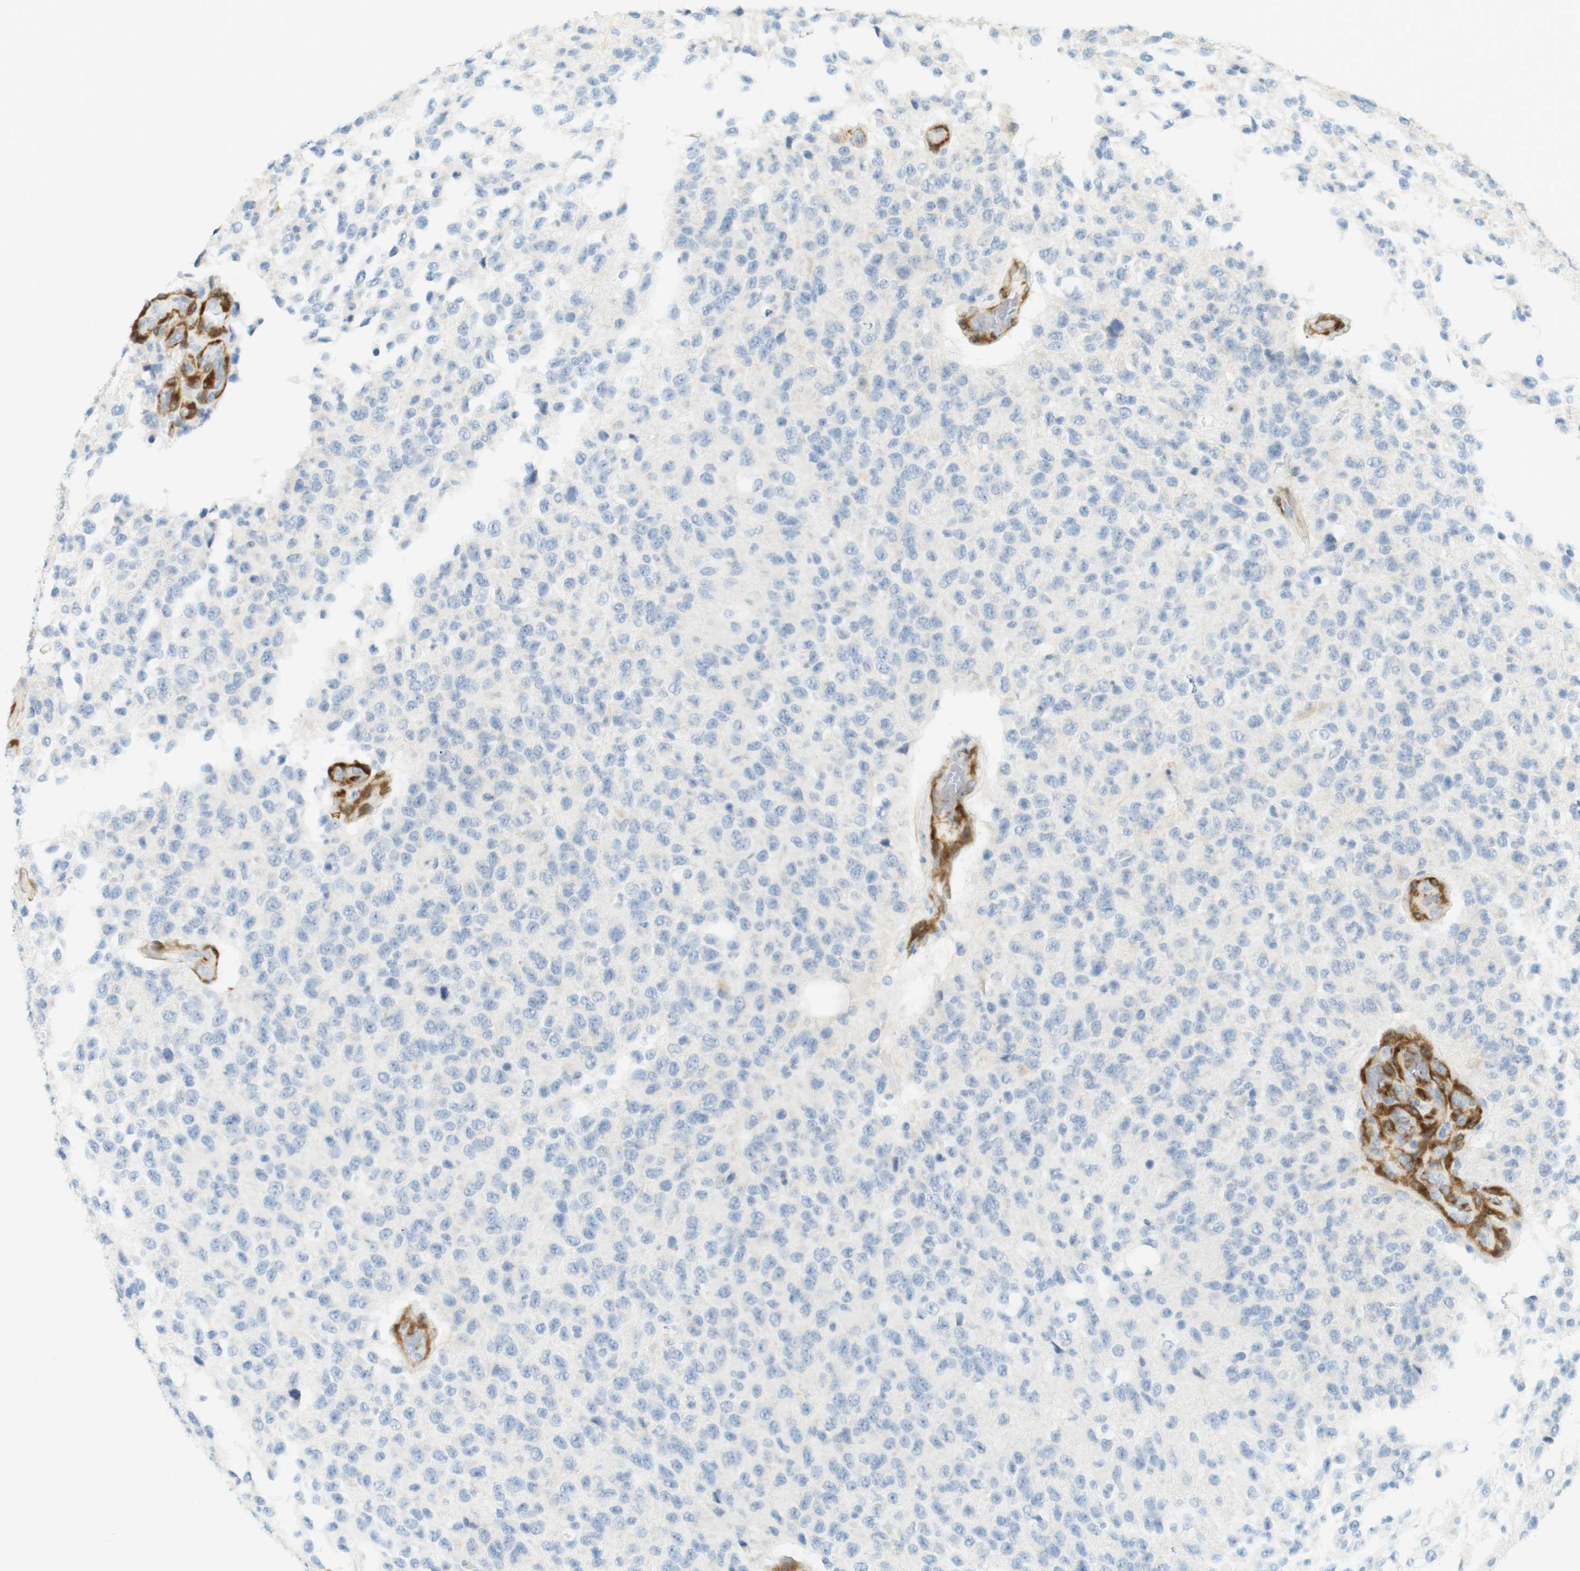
{"staining": {"intensity": "negative", "quantity": "none", "location": "none"}, "tissue": "glioma", "cell_type": "Tumor cells", "image_type": "cancer", "snomed": [{"axis": "morphology", "description": "Glioma, malignant, High grade"}, {"axis": "topography", "description": "pancreas cauda"}], "caption": "Tumor cells show no significant protein staining in glioma.", "gene": "PDE3A", "patient": {"sex": "male", "age": 60}}